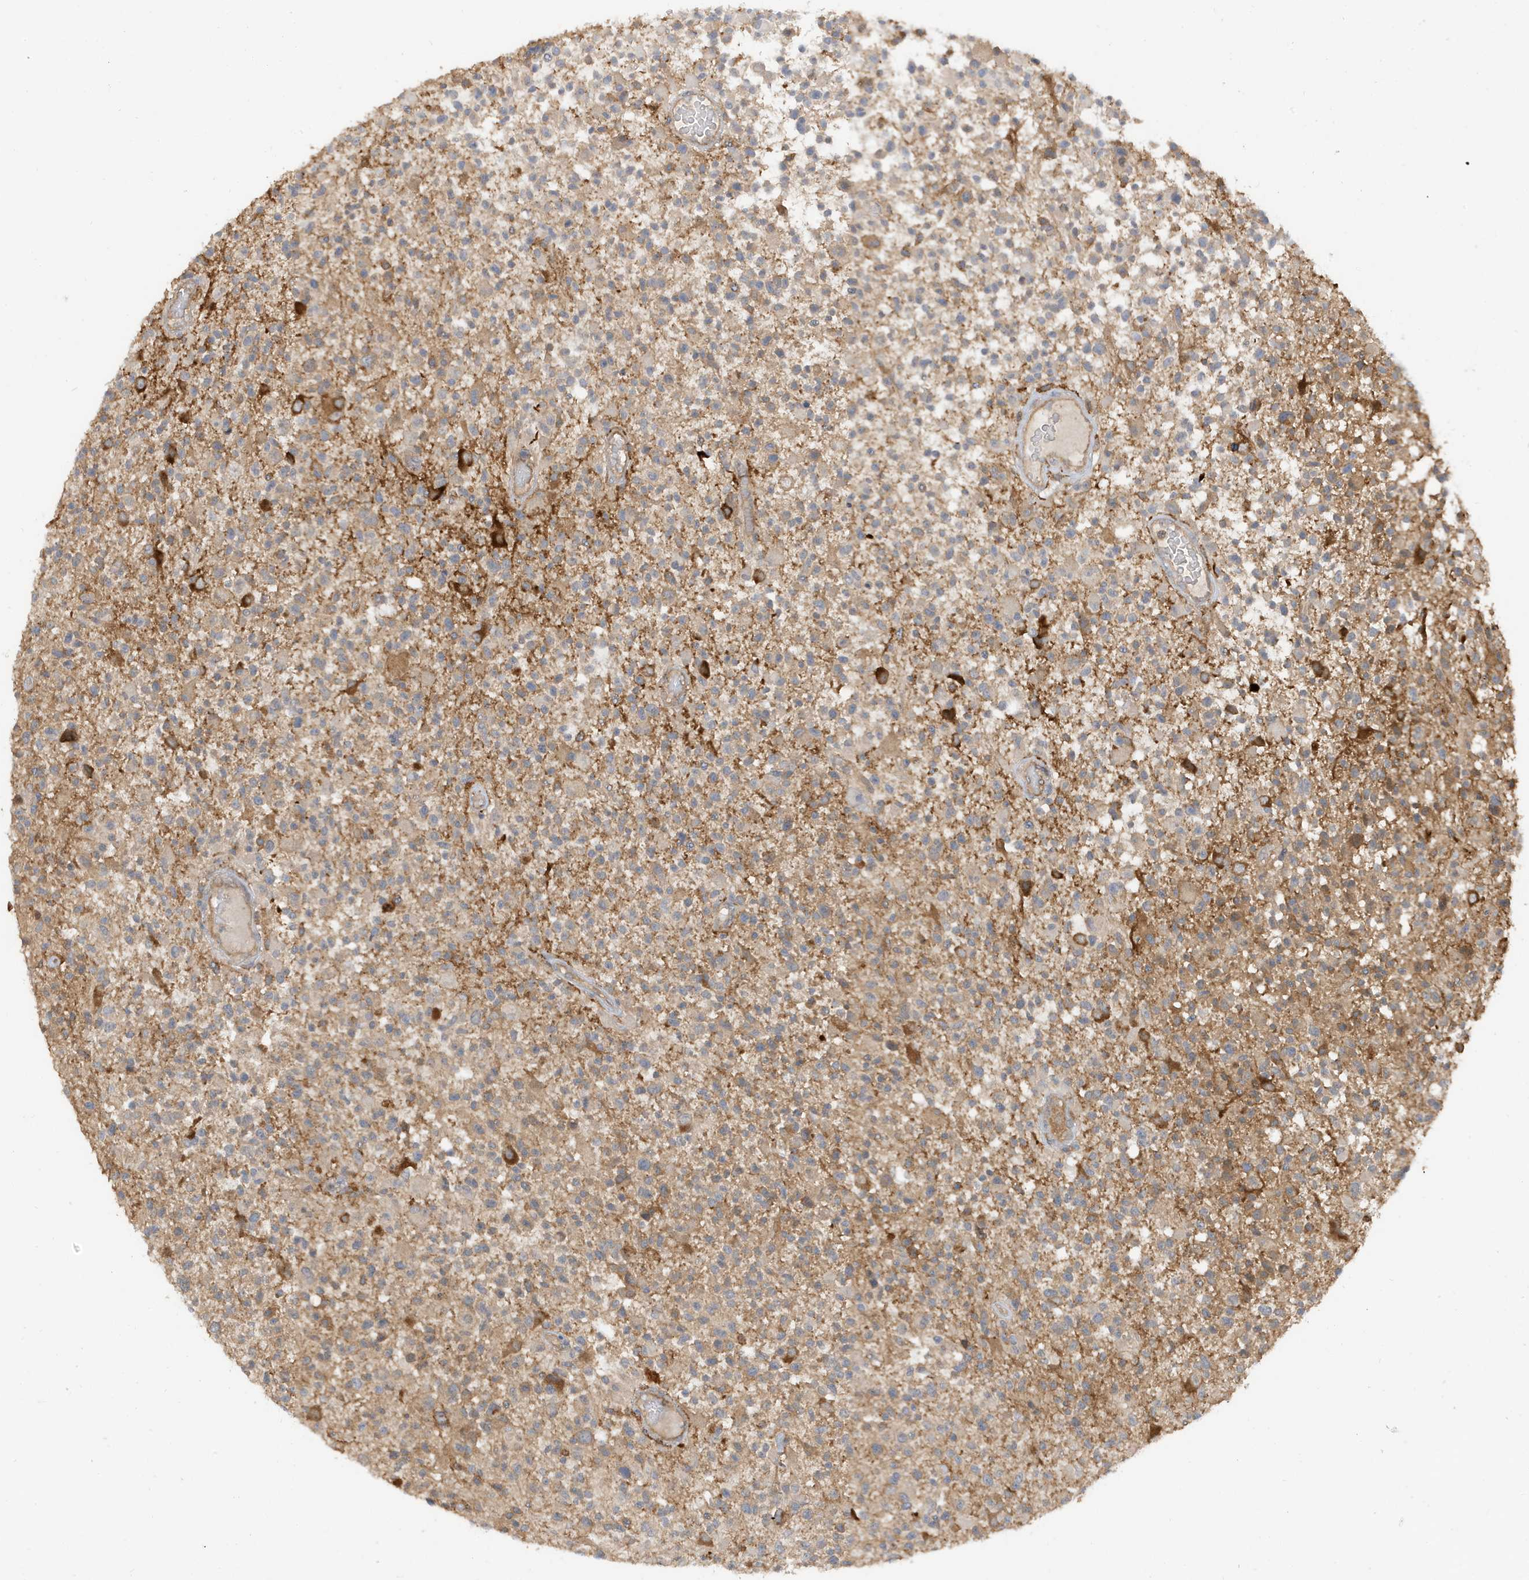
{"staining": {"intensity": "moderate", "quantity": "<25%", "location": "cytoplasmic/membranous"}, "tissue": "glioma", "cell_type": "Tumor cells", "image_type": "cancer", "snomed": [{"axis": "morphology", "description": "Glioma, malignant, High grade"}, {"axis": "morphology", "description": "Glioblastoma, NOS"}, {"axis": "topography", "description": "Brain"}], "caption": "A low amount of moderate cytoplasmic/membranous positivity is seen in about <25% of tumor cells in glioblastoma tissue. (DAB IHC, brown staining for protein, blue staining for nuclei).", "gene": "PHACTR2", "patient": {"sex": "male", "age": 60}}